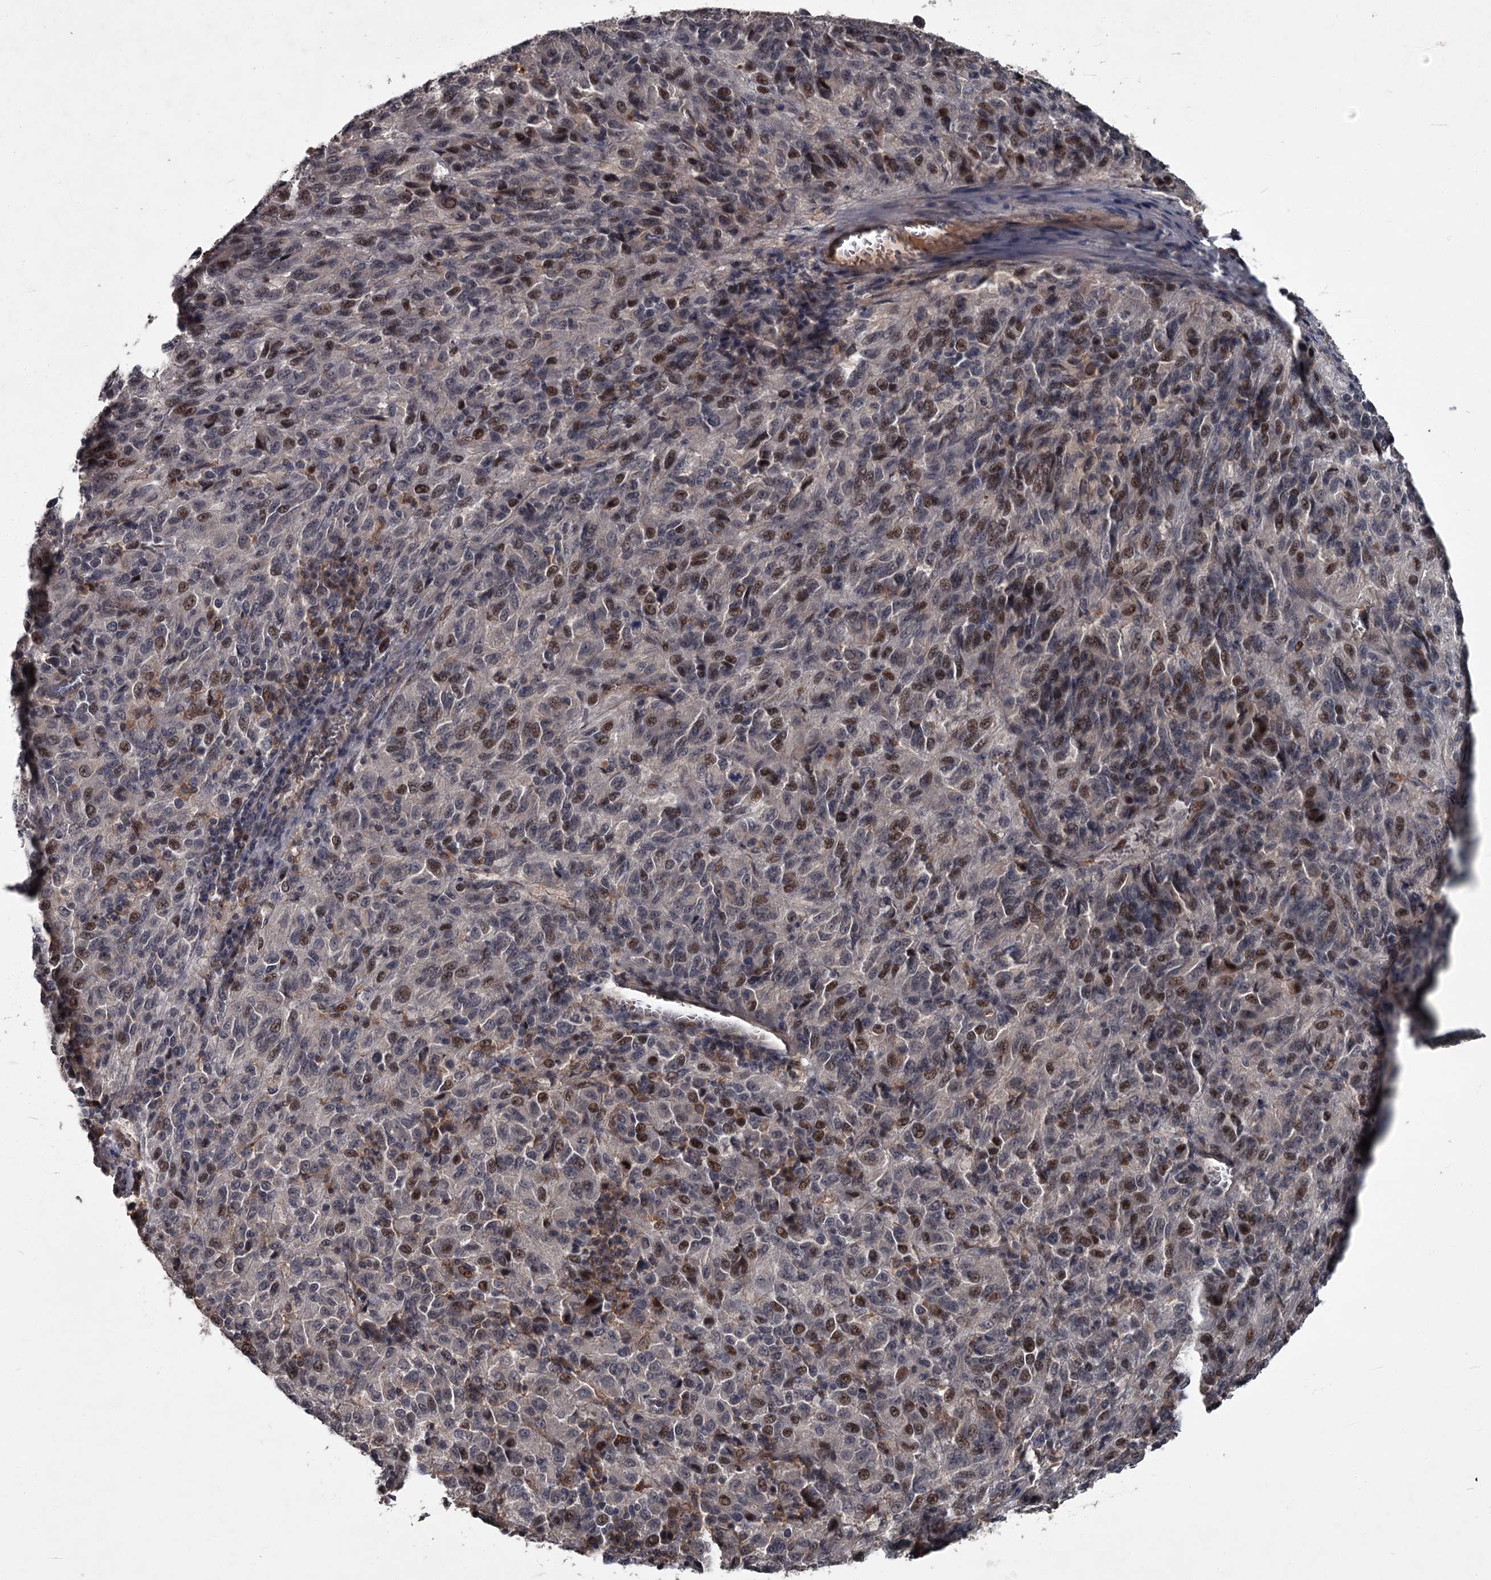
{"staining": {"intensity": "moderate", "quantity": "25%-75%", "location": "nuclear"}, "tissue": "melanoma", "cell_type": "Tumor cells", "image_type": "cancer", "snomed": [{"axis": "morphology", "description": "Malignant melanoma, Metastatic site"}, {"axis": "topography", "description": "Lung"}], "caption": "Malignant melanoma (metastatic site) was stained to show a protein in brown. There is medium levels of moderate nuclear positivity in about 25%-75% of tumor cells.", "gene": "FLVCR2", "patient": {"sex": "male", "age": 64}}